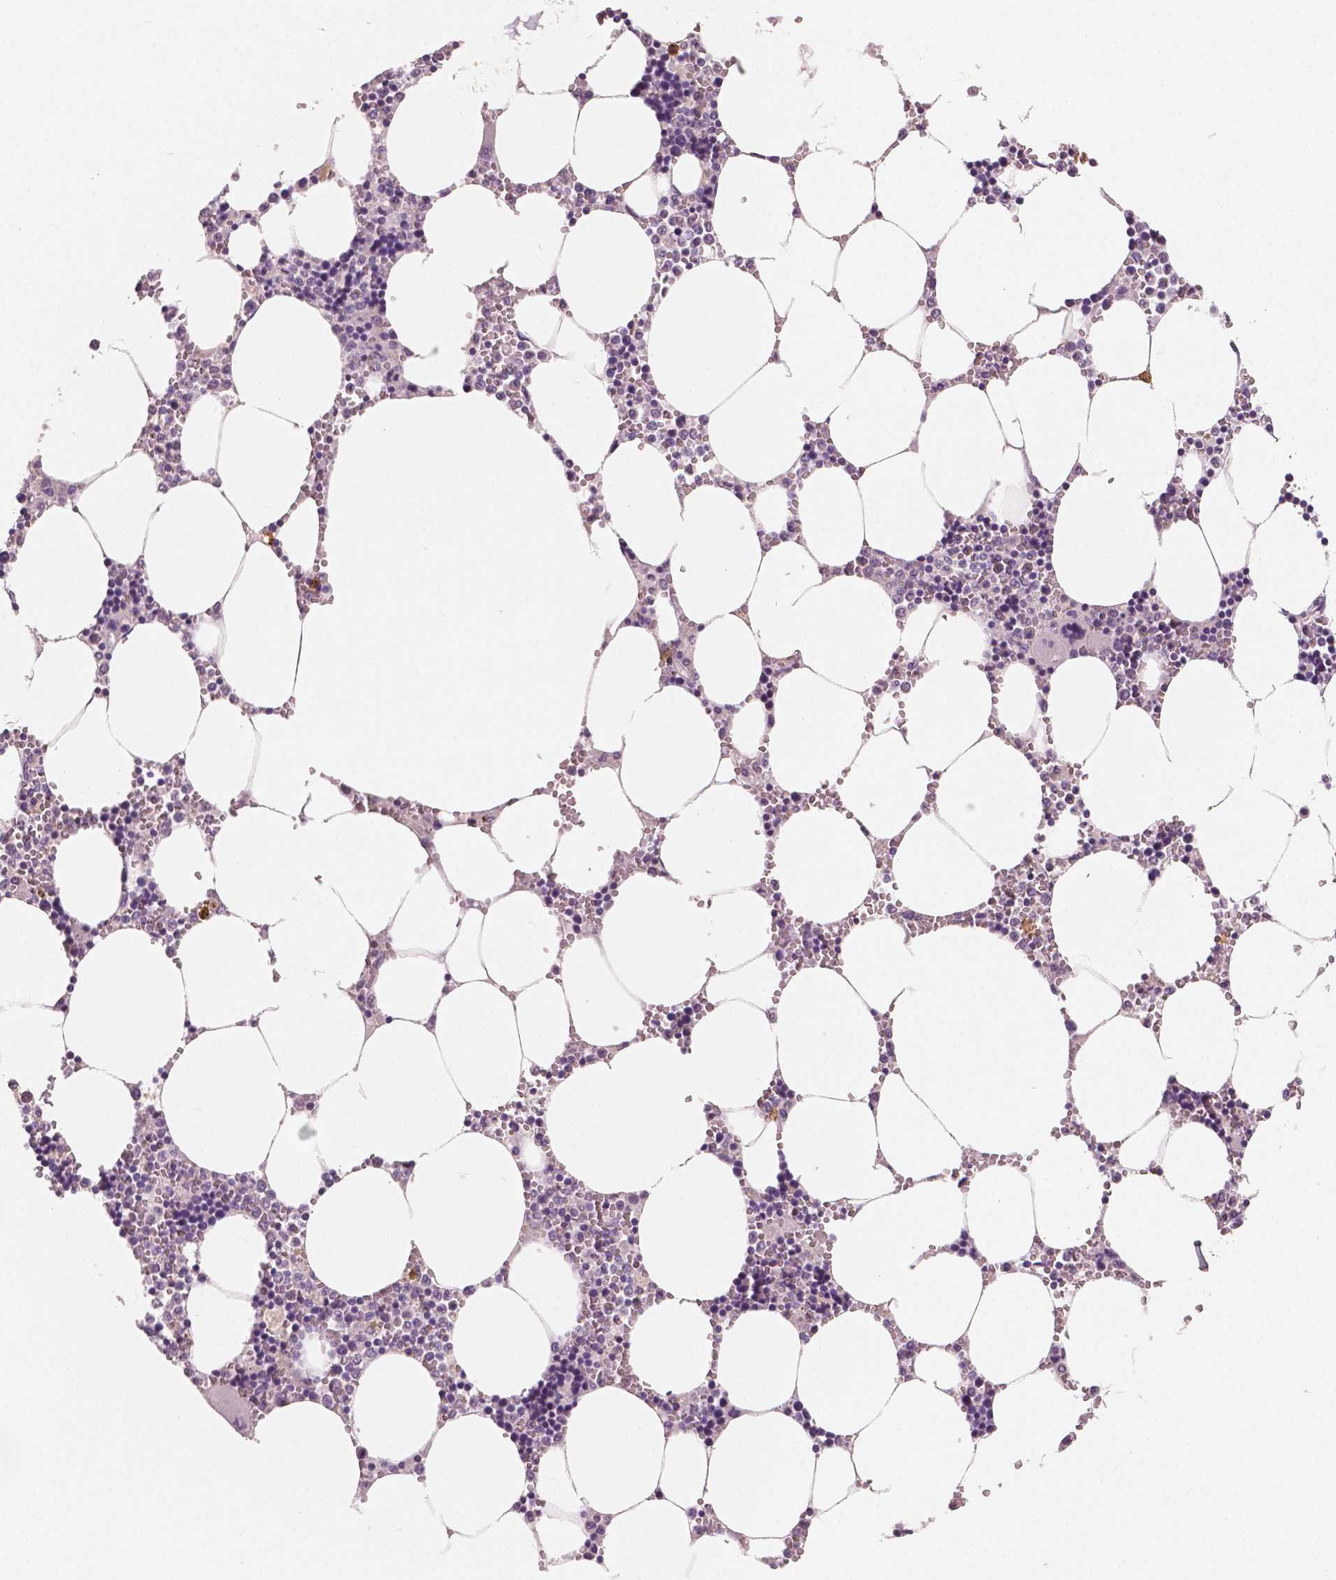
{"staining": {"intensity": "negative", "quantity": "none", "location": "none"}, "tissue": "bone marrow", "cell_type": "Hematopoietic cells", "image_type": "normal", "snomed": [{"axis": "morphology", "description": "Normal tissue, NOS"}, {"axis": "topography", "description": "Bone marrow"}], "caption": "Hematopoietic cells show no significant protein staining in normal bone marrow. The staining is performed using DAB brown chromogen with nuclei counter-stained in using hematoxylin.", "gene": "KIT", "patient": {"sex": "male", "age": 54}}